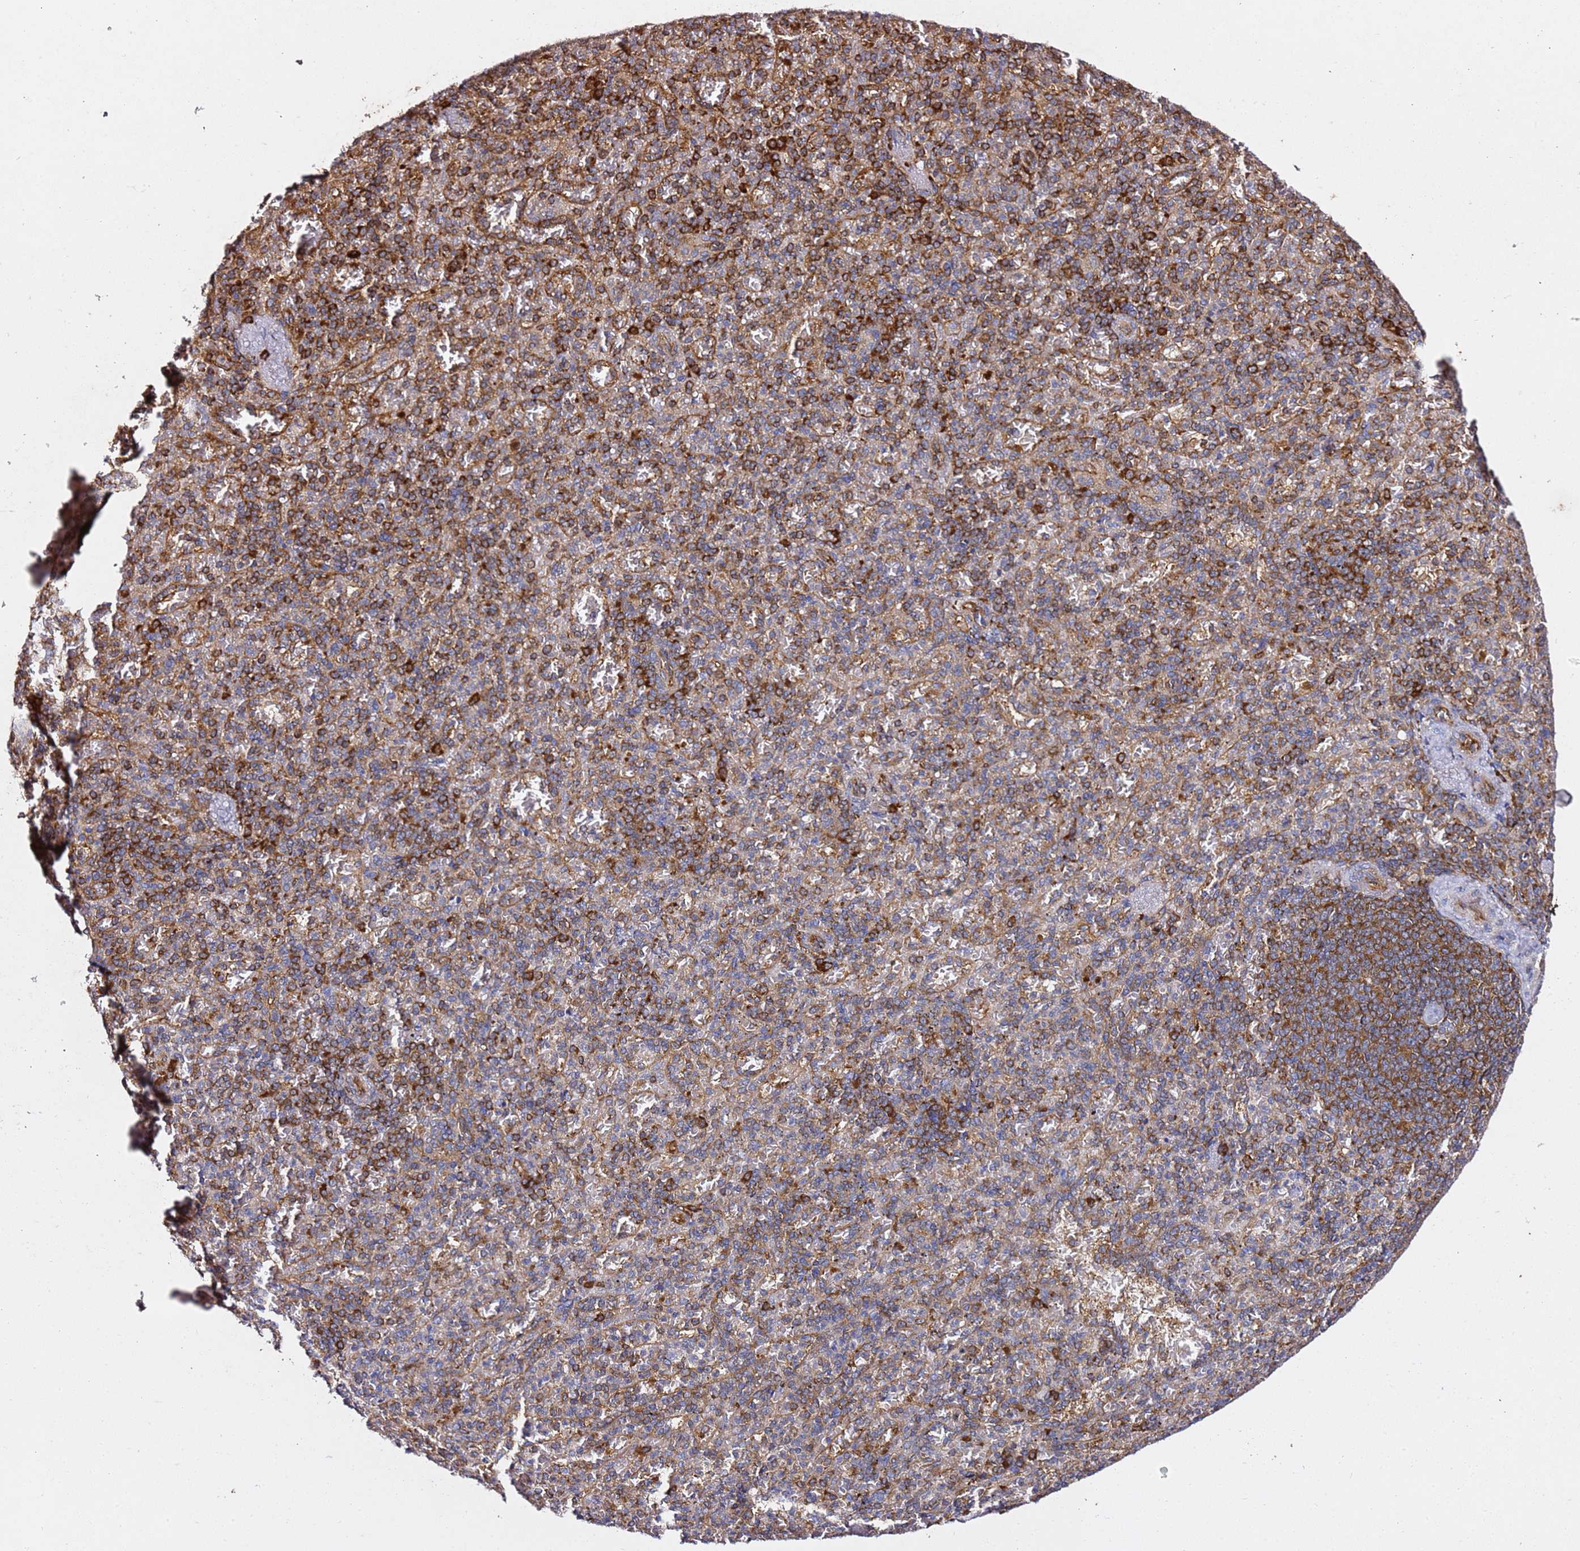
{"staining": {"intensity": "strong", "quantity": "25%-75%", "location": "cytoplasmic/membranous"}, "tissue": "spleen", "cell_type": "Cells in red pulp", "image_type": "normal", "snomed": [{"axis": "morphology", "description": "Normal tissue, NOS"}, {"axis": "topography", "description": "Spleen"}], "caption": "IHC of unremarkable human spleen exhibits high levels of strong cytoplasmic/membranous staining in approximately 25%-75% of cells in red pulp.", "gene": "TPST1", "patient": {"sex": "female", "age": 74}}